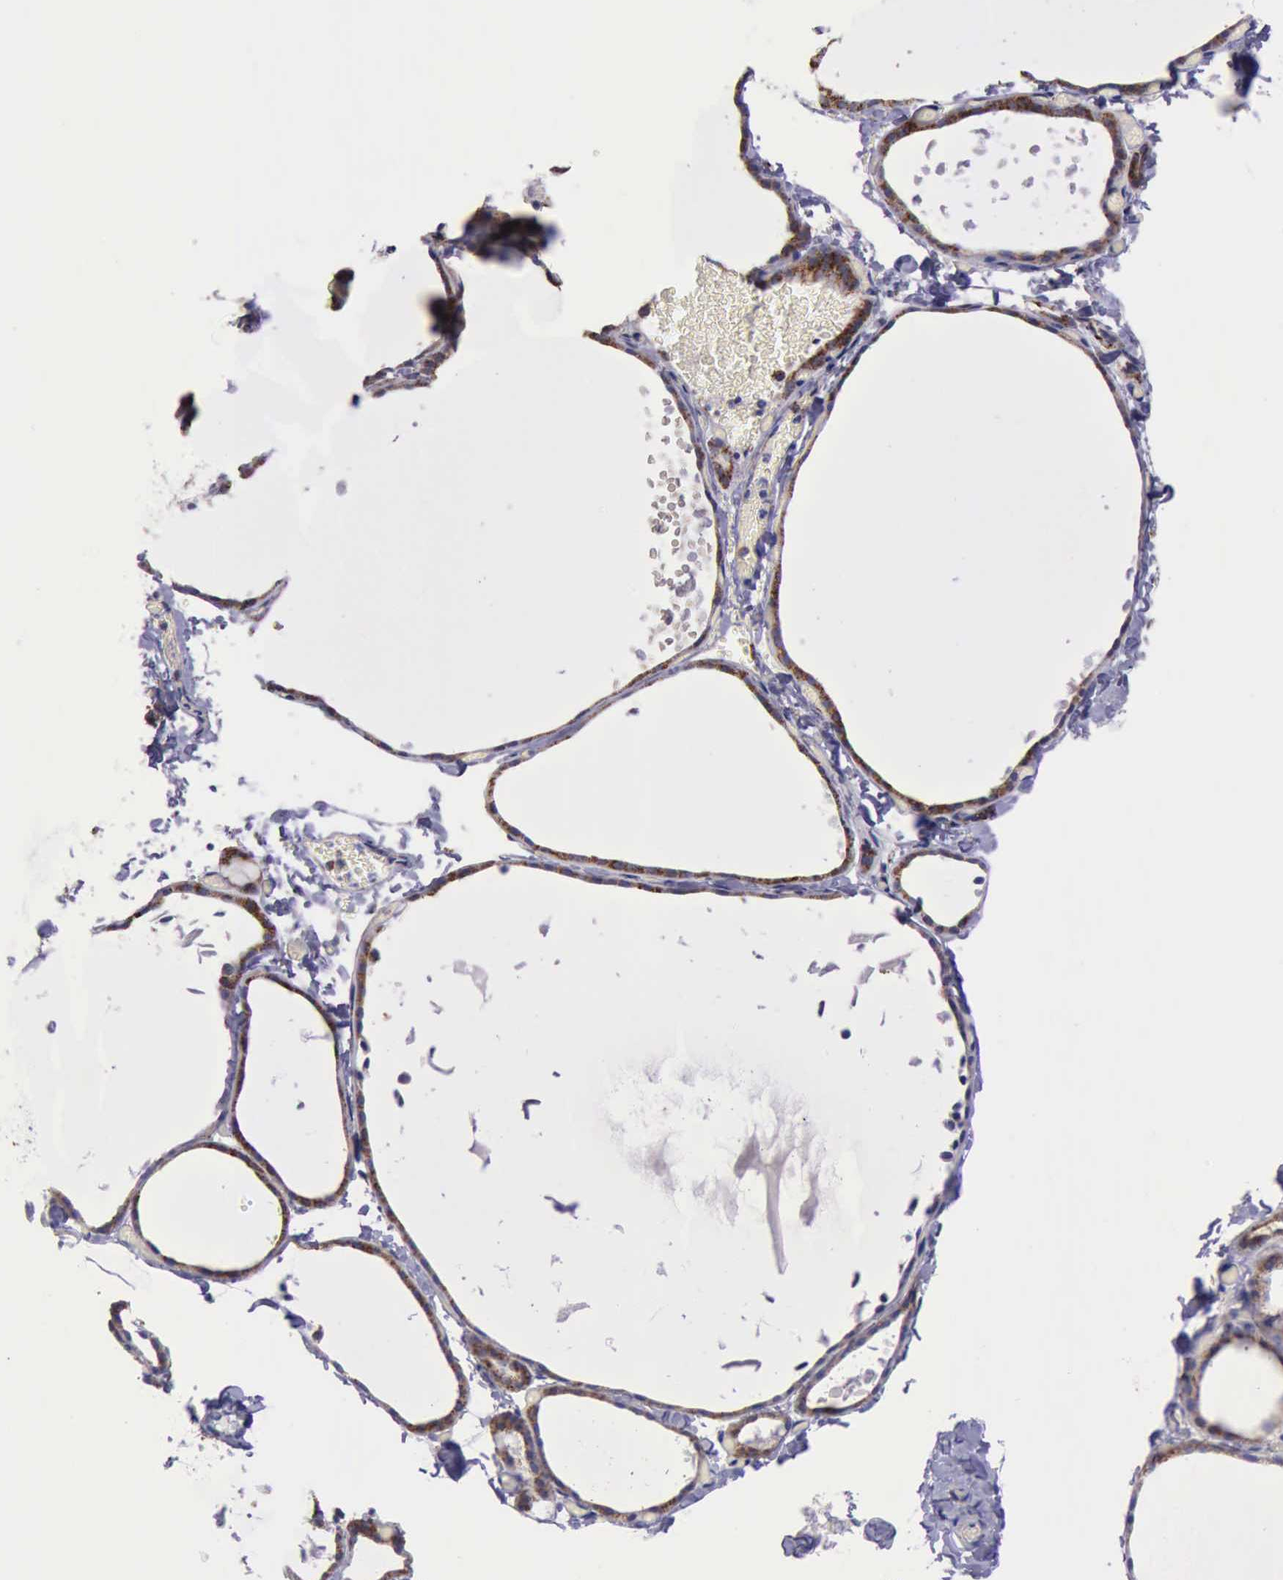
{"staining": {"intensity": "moderate", "quantity": ">75%", "location": "cytoplasmic/membranous"}, "tissue": "thyroid gland", "cell_type": "Glandular cells", "image_type": "normal", "snomed": [{"axis": "morphology", "description": "Normal tissue, NOS"}, {"axis": "topography", "description": "Thyroid gland"}], "caption": "IHC of unremarkable human thyroid gland exhibits medium levels of moderate cytoplasmic/membranous positivity in about >75% of glandular cells.", "gene": "TXN2", "patient": {"sex": "female", "age": 22}}